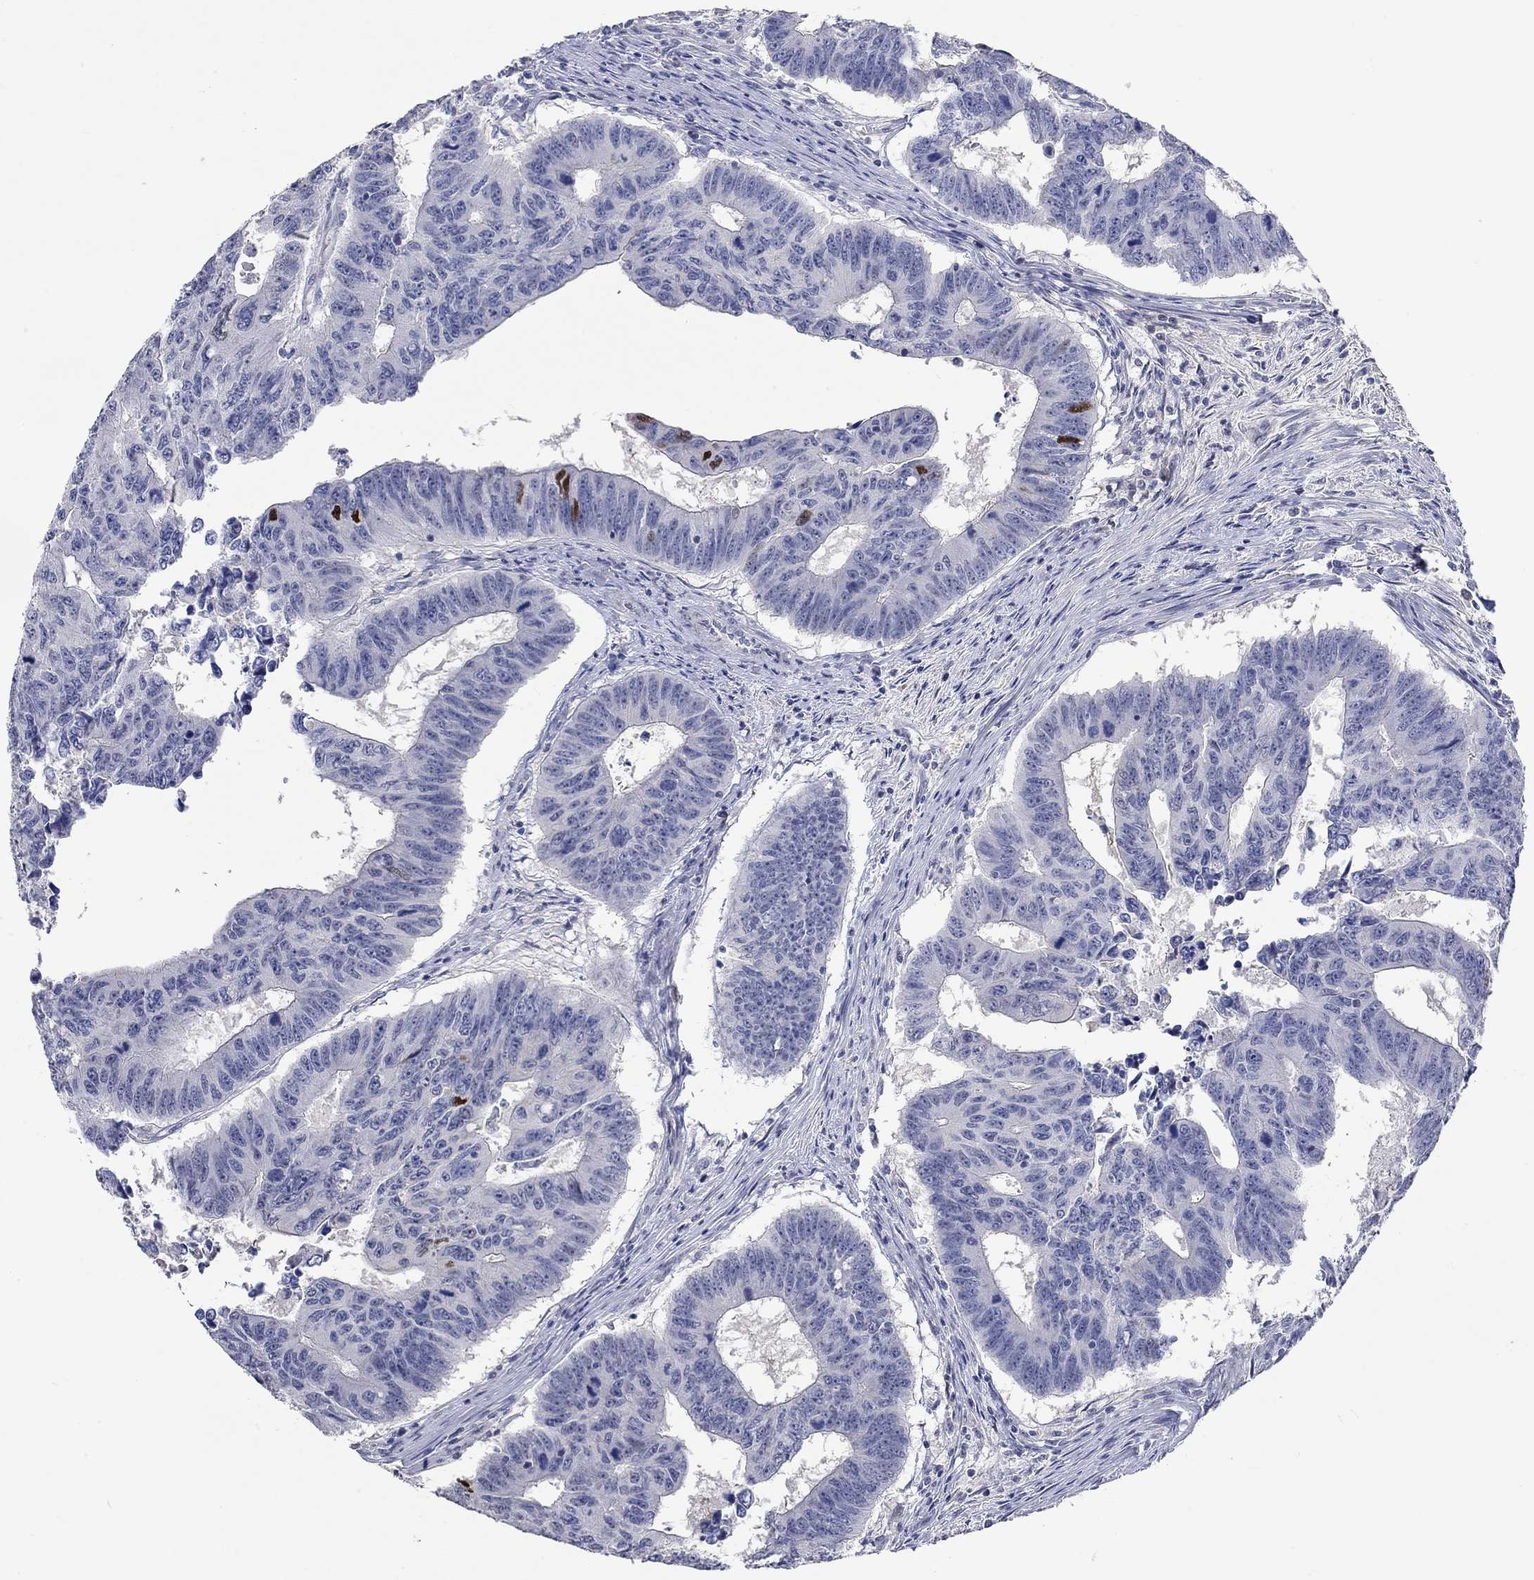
{"staining": {"intensity": "negative", "quantity": "none", "location": "none"}, "tissue": "colorectal cancer", "cell_type": "Tumor cells", "image_type": "cancer", "snomed": [{"axis": "morphology", "description": "Adenocarcinoma, NOS"}, {"axis": "topography", "description": "Appendix"}, {"axis": "topography", "description": "Colon"}, {"axis": "topography", "description": "Cecum"}, {"axis": "topography", "description": "Colon asc"}], "caption": "Histopathology image shows no protein expression in tumor cells of adenocarcinoma (colorectal) tissue. The staining is performed using DAB brown chromogen with nuclei counter-stained in using hematoxylin.", "gene": "PNMA5", "patient": {"sex": "female", "age": 85}}